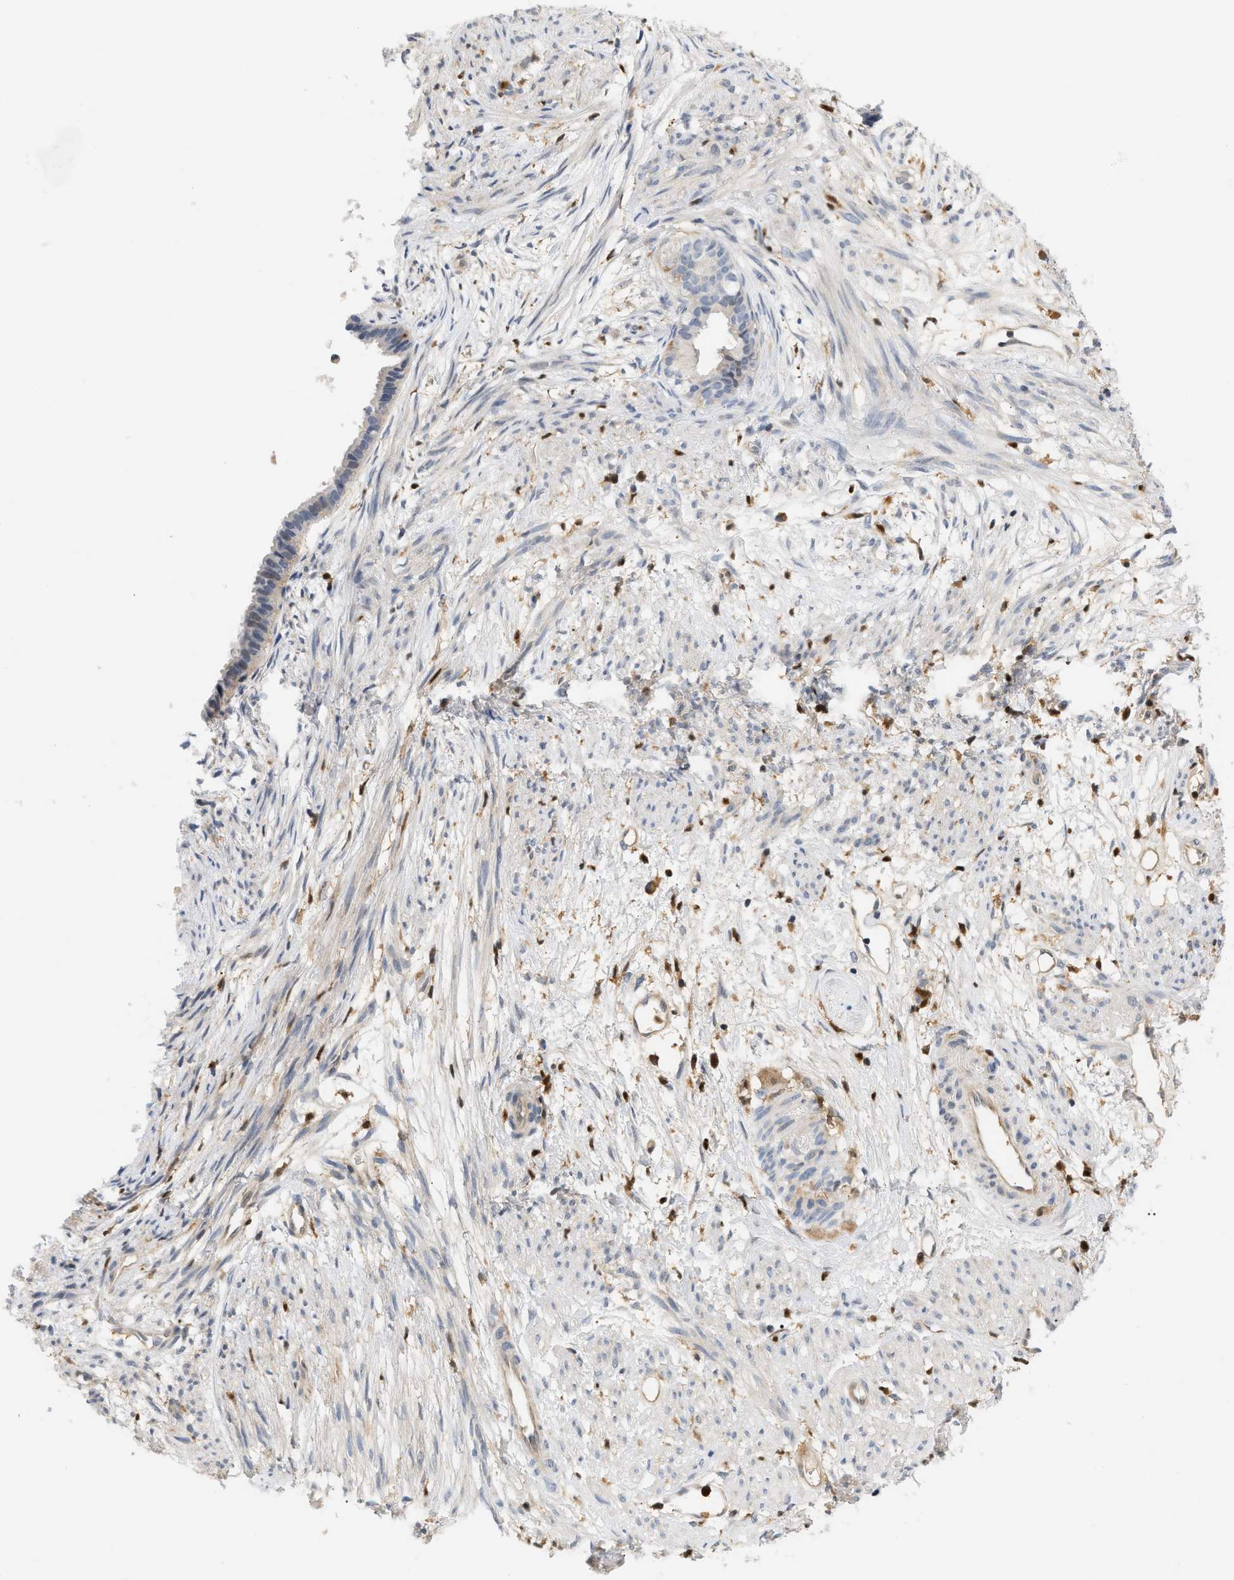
{"staining": {"intensity": "weak", "quantity": "<25%", "location": "cytoplasmic/membranous"}, "tissue": "cervical cancer", "cell_type": "Tumor cells", "image_type": "cancer", "snomed": [{"axis": "morphology", "description": "Normal tissue, NOS"}, {"axis": "morphology", "description": "Adenocarcinoma, NOS"}, {"axis": "topography", "description": "Cervix"}, {"axis": "topography", "description": "Endometrium"}], "caption": "Immunohistochemistry (IHC) of cervical adenocarcinoma displays no staining in tumor cells.", "gene": "PYCARD", "patient": {"sex": "female", "age": 86}}